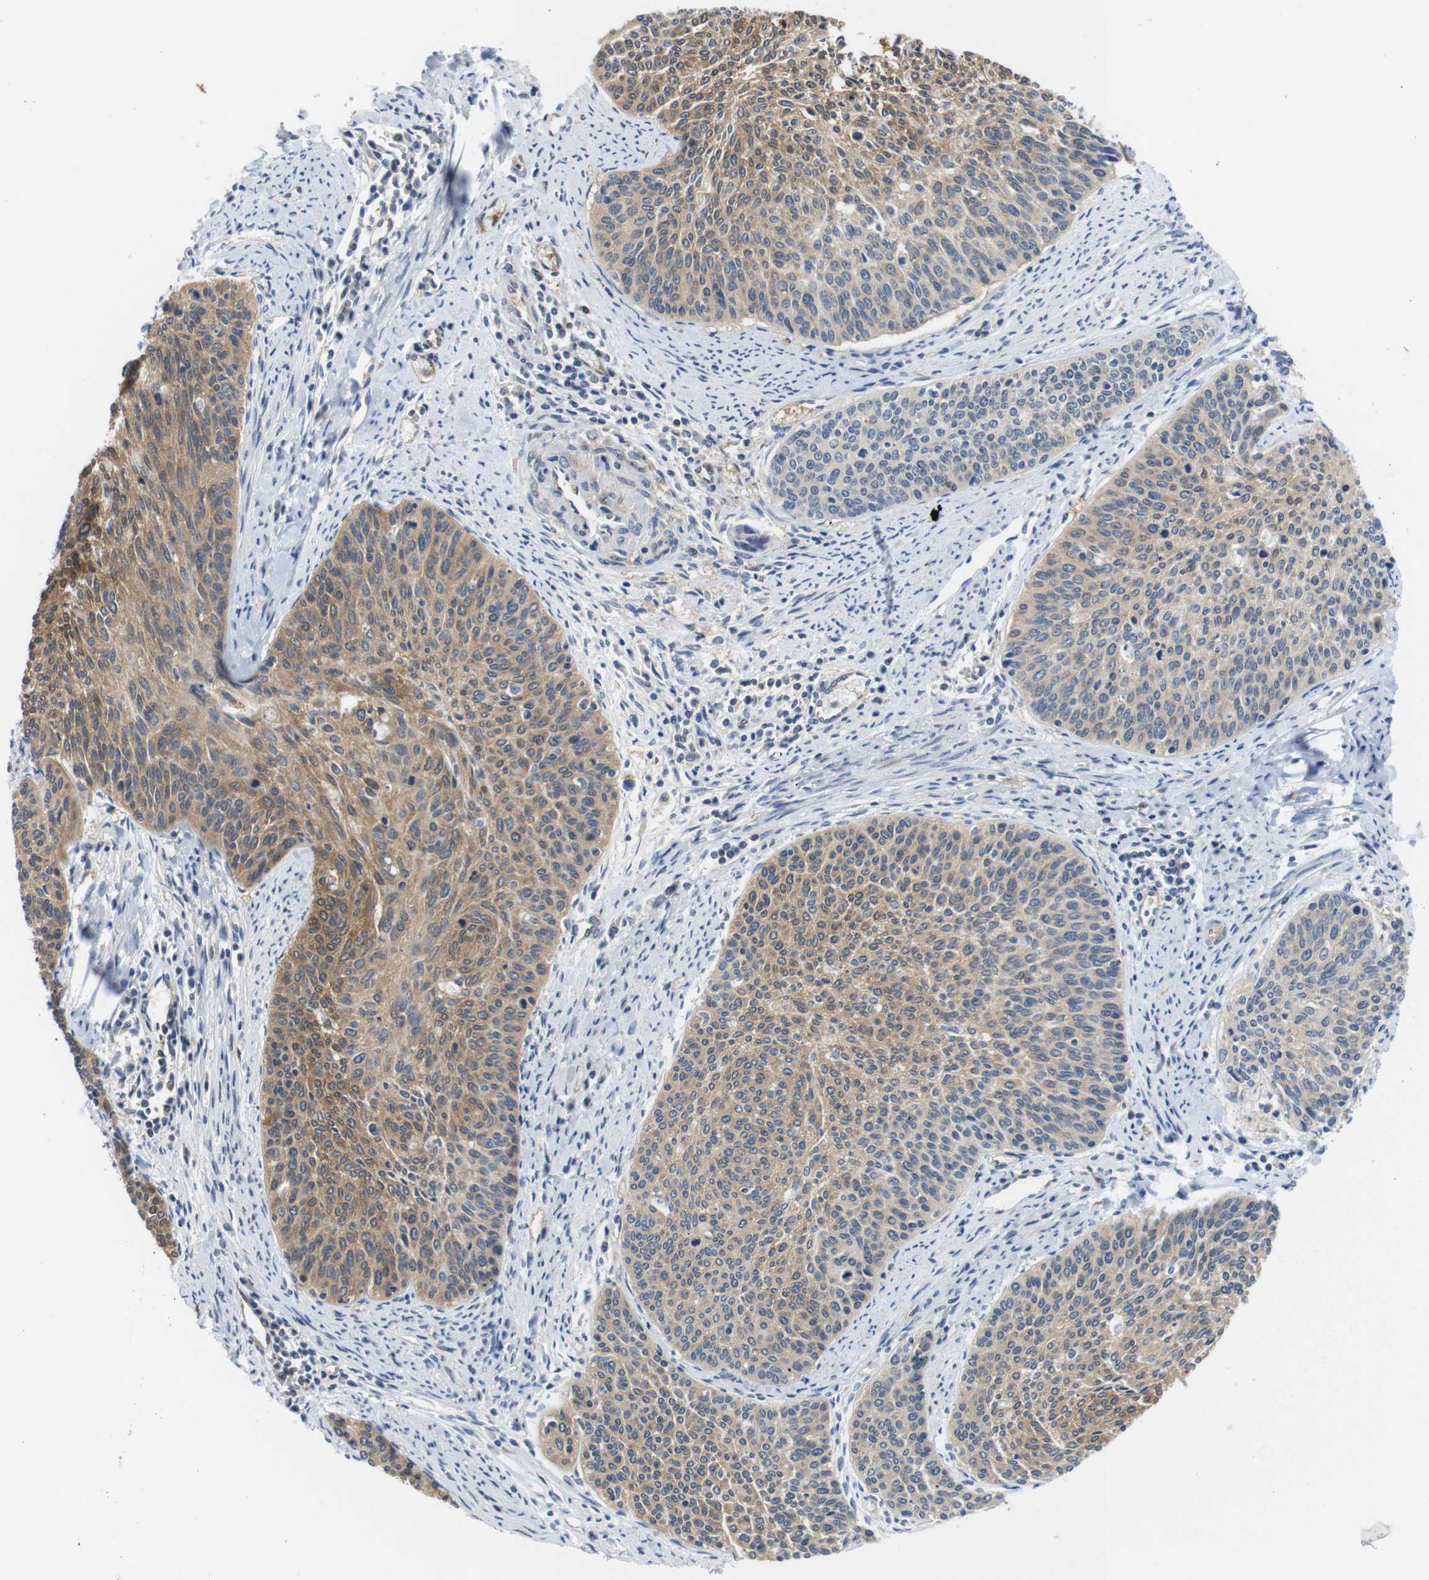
{"staining": {"intensity": "weak", "quantity": ">75%", "location": "cytoplasmic/membranous"}, "tissue": "cervical cancer", "cell_type": "Tumor cells", "image_type": "cancer", "snomed": [{"axis": "morphology", "description": "Squamous cell carcinoma, NOS"}, {"axis": "topography", "description": "Cervix"}], "caption": "The micrograph displays staining of cervical cancer (squamous cell carcinoma), revealing weak cytoplasmic/membranous protein positivity (brown color) within tumor cells.", "gene": "LDHA", "patient": {"sex": "female", "age": 55}}